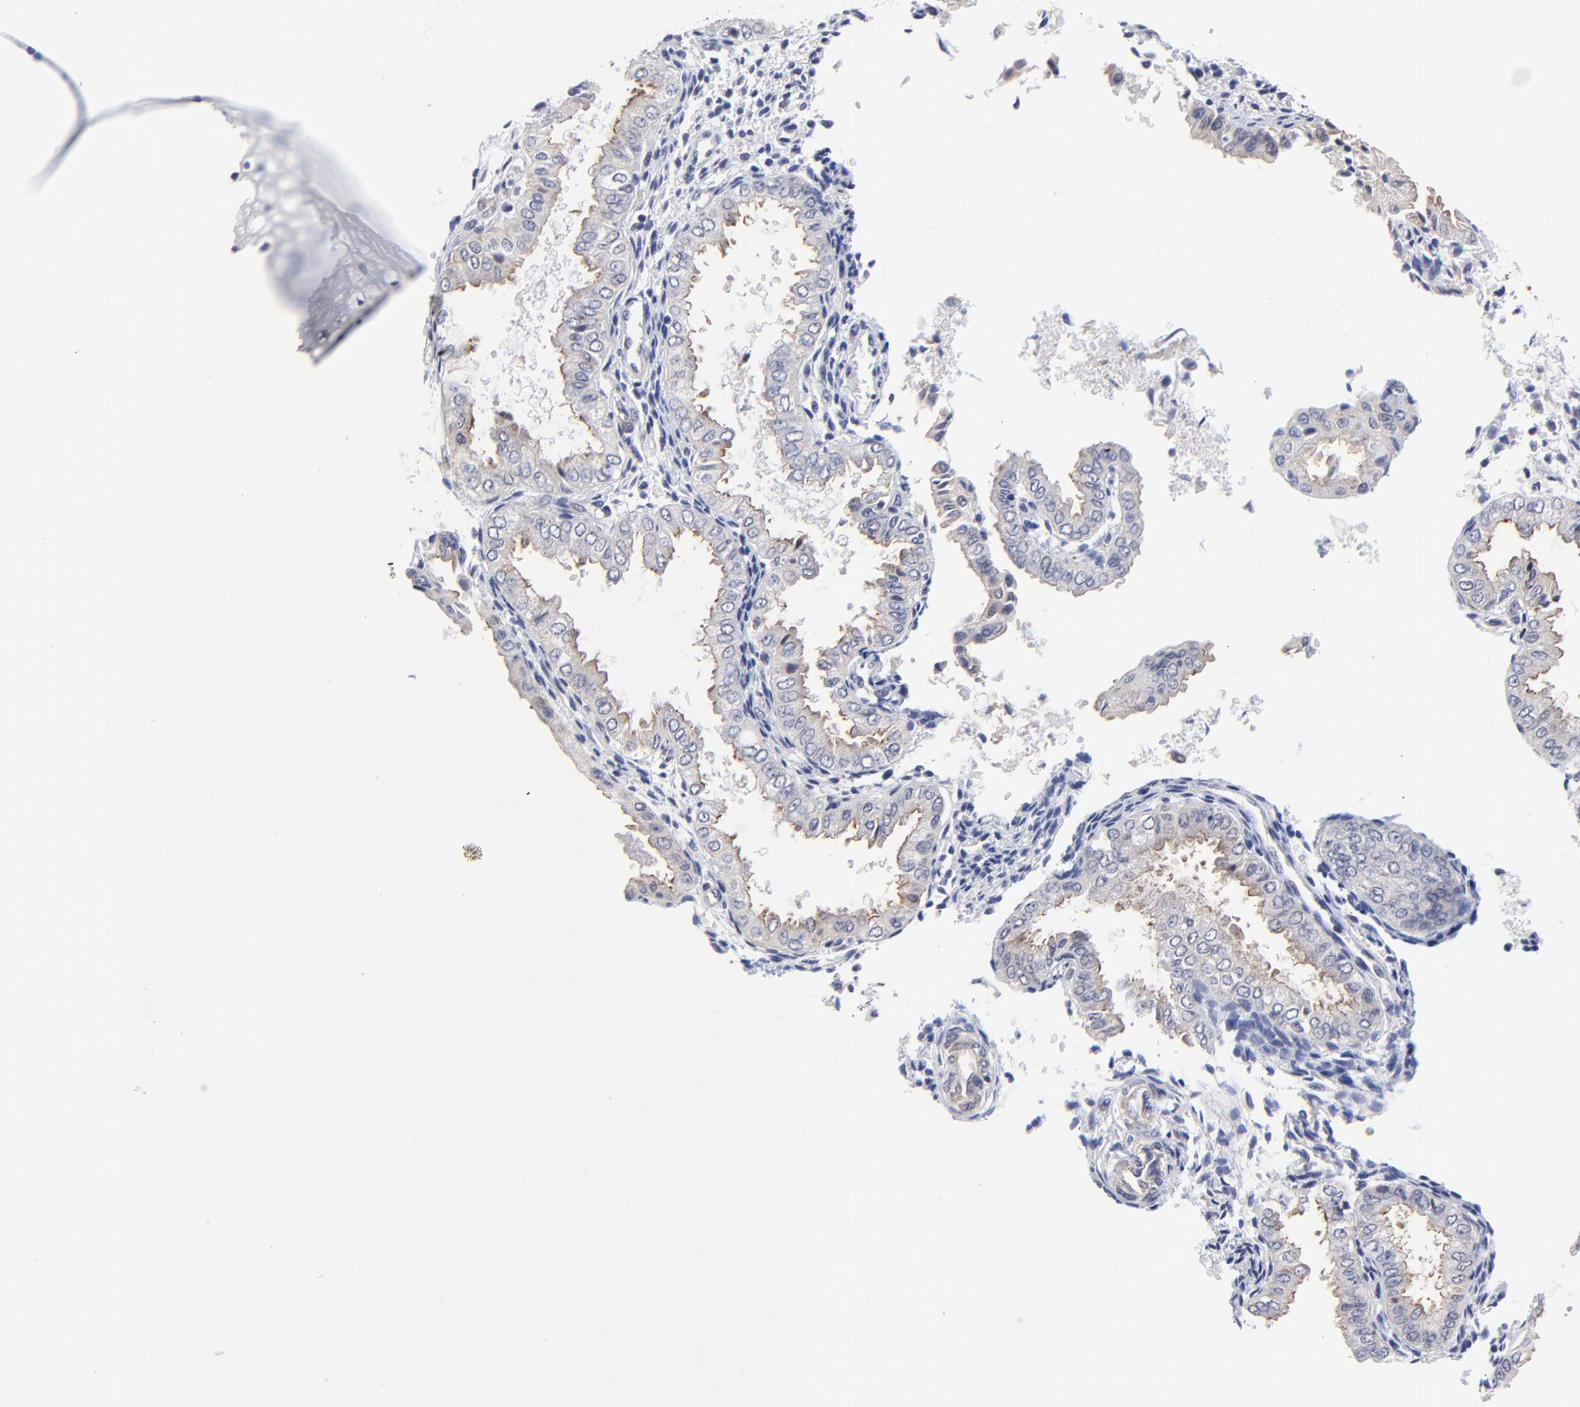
{"staining": {"intensity": "negative", "quantity": "none", "location": "none"}, "tissue": "endometrium", "cell_type": "Cells in endometrial stroma", "image_type": "normal", "snomed": [{"axis": "morphology", "description": "Normal tissue, NOS"}, {"axis": "topography", "description": "Endometrium"}], "caption": "IHC of normal human endometrium exhibits no staining in cells in endometrial stroma.", "gene": "FBXO8", "patient": {"sex": "female", "age": 33}}